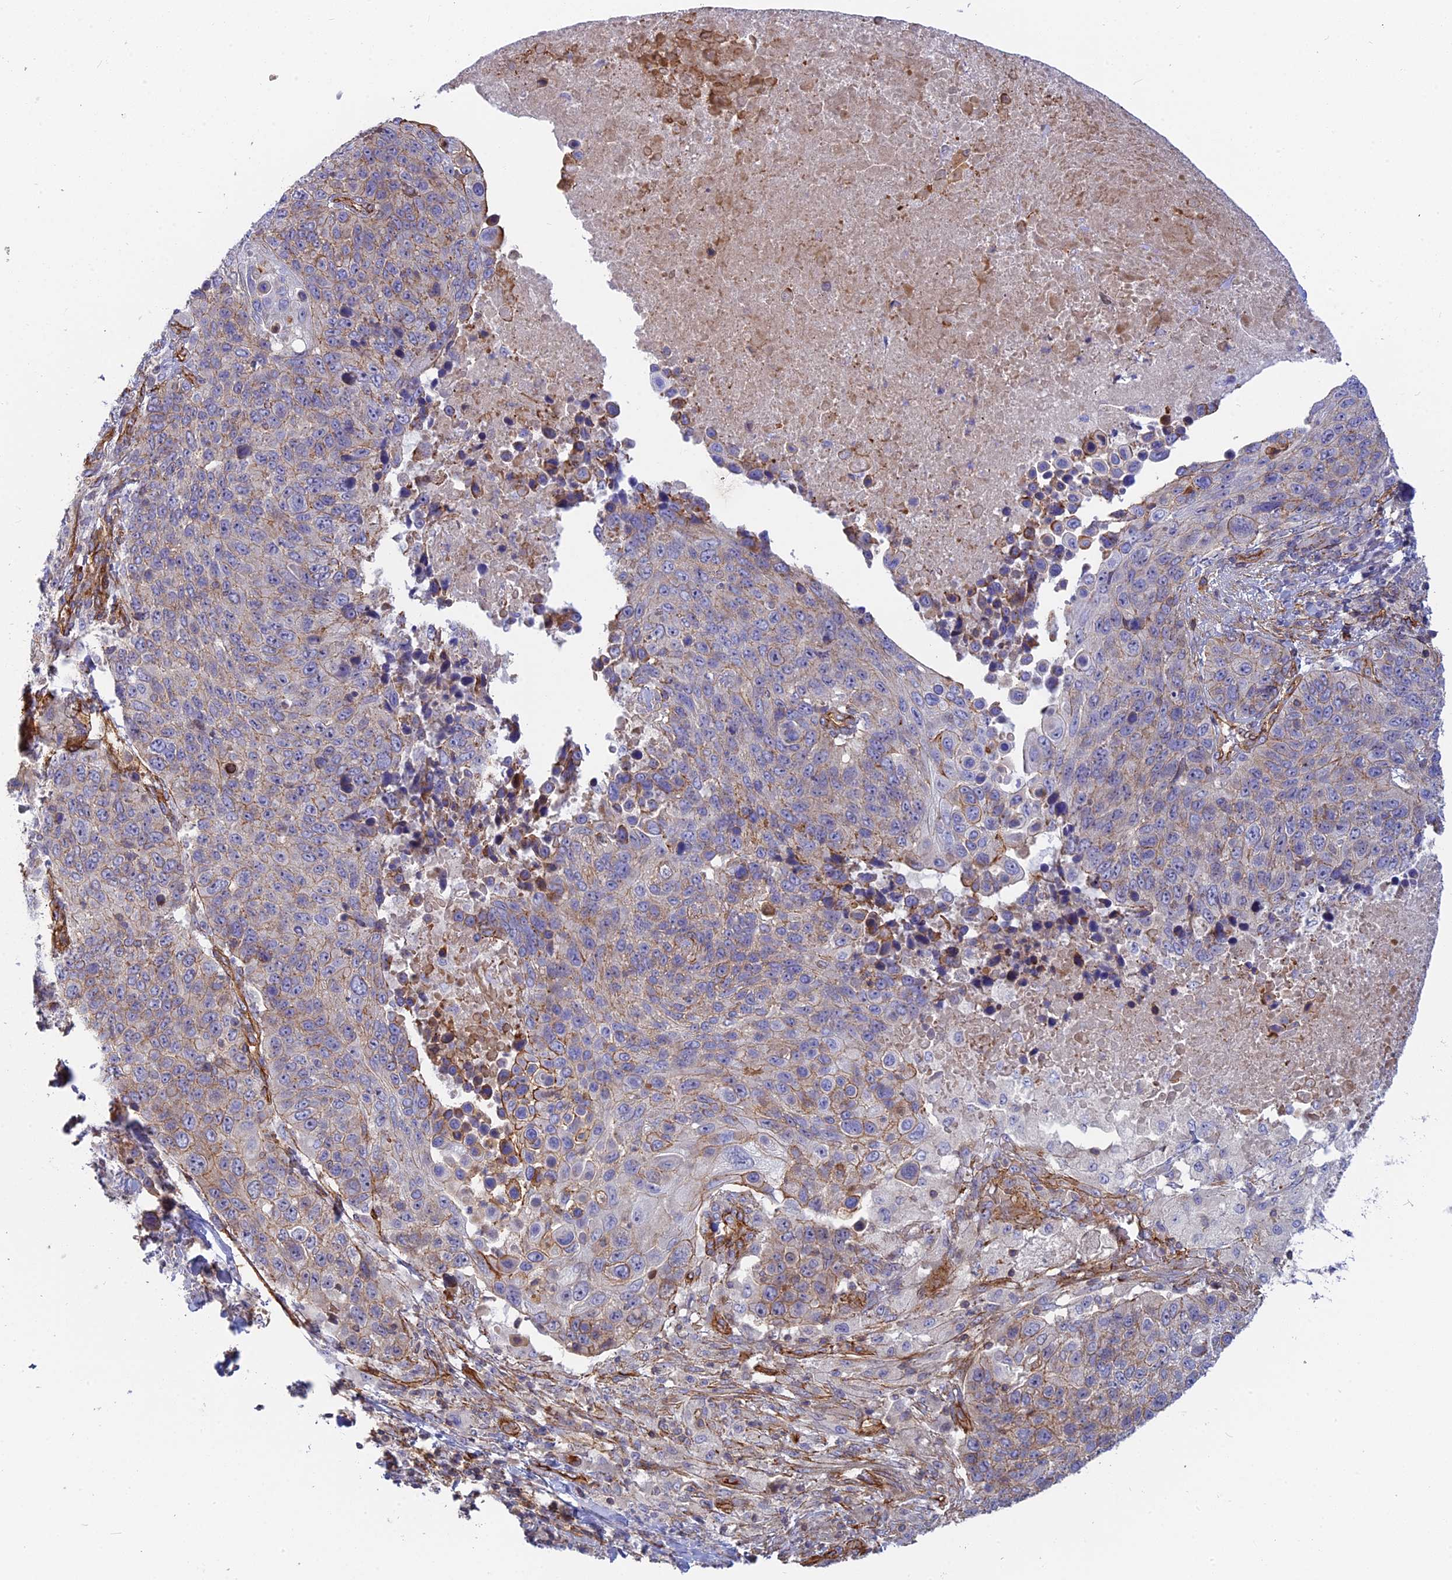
{"staining": {"intensity": "moderate", "quantity": "<25%", "location": "cytoplasmic/membranous"}, "tissue": "lung cancer", "cell_type": "Tumor cells", "image_type": "cancer", "snomed": [{"axis": "morphology", "description": "Normal tissue, NOS"}, {"axis": "morphology", "description": "Squamous cell carcinoma, NOS"}, {"axis": "topography", "description": "Lymph node"}, {"axis": "topography", "description": "Lung"}], "caption": "DAB immunohistochemical staining of human lung cancer (squamous cell carcinoma) exhibits moderate cytoplasmic/membranous protein positivity in approximately <25% of tumor cells.", "gene": "CNBD2", "patient": {"sex": "male", "age": 66}}